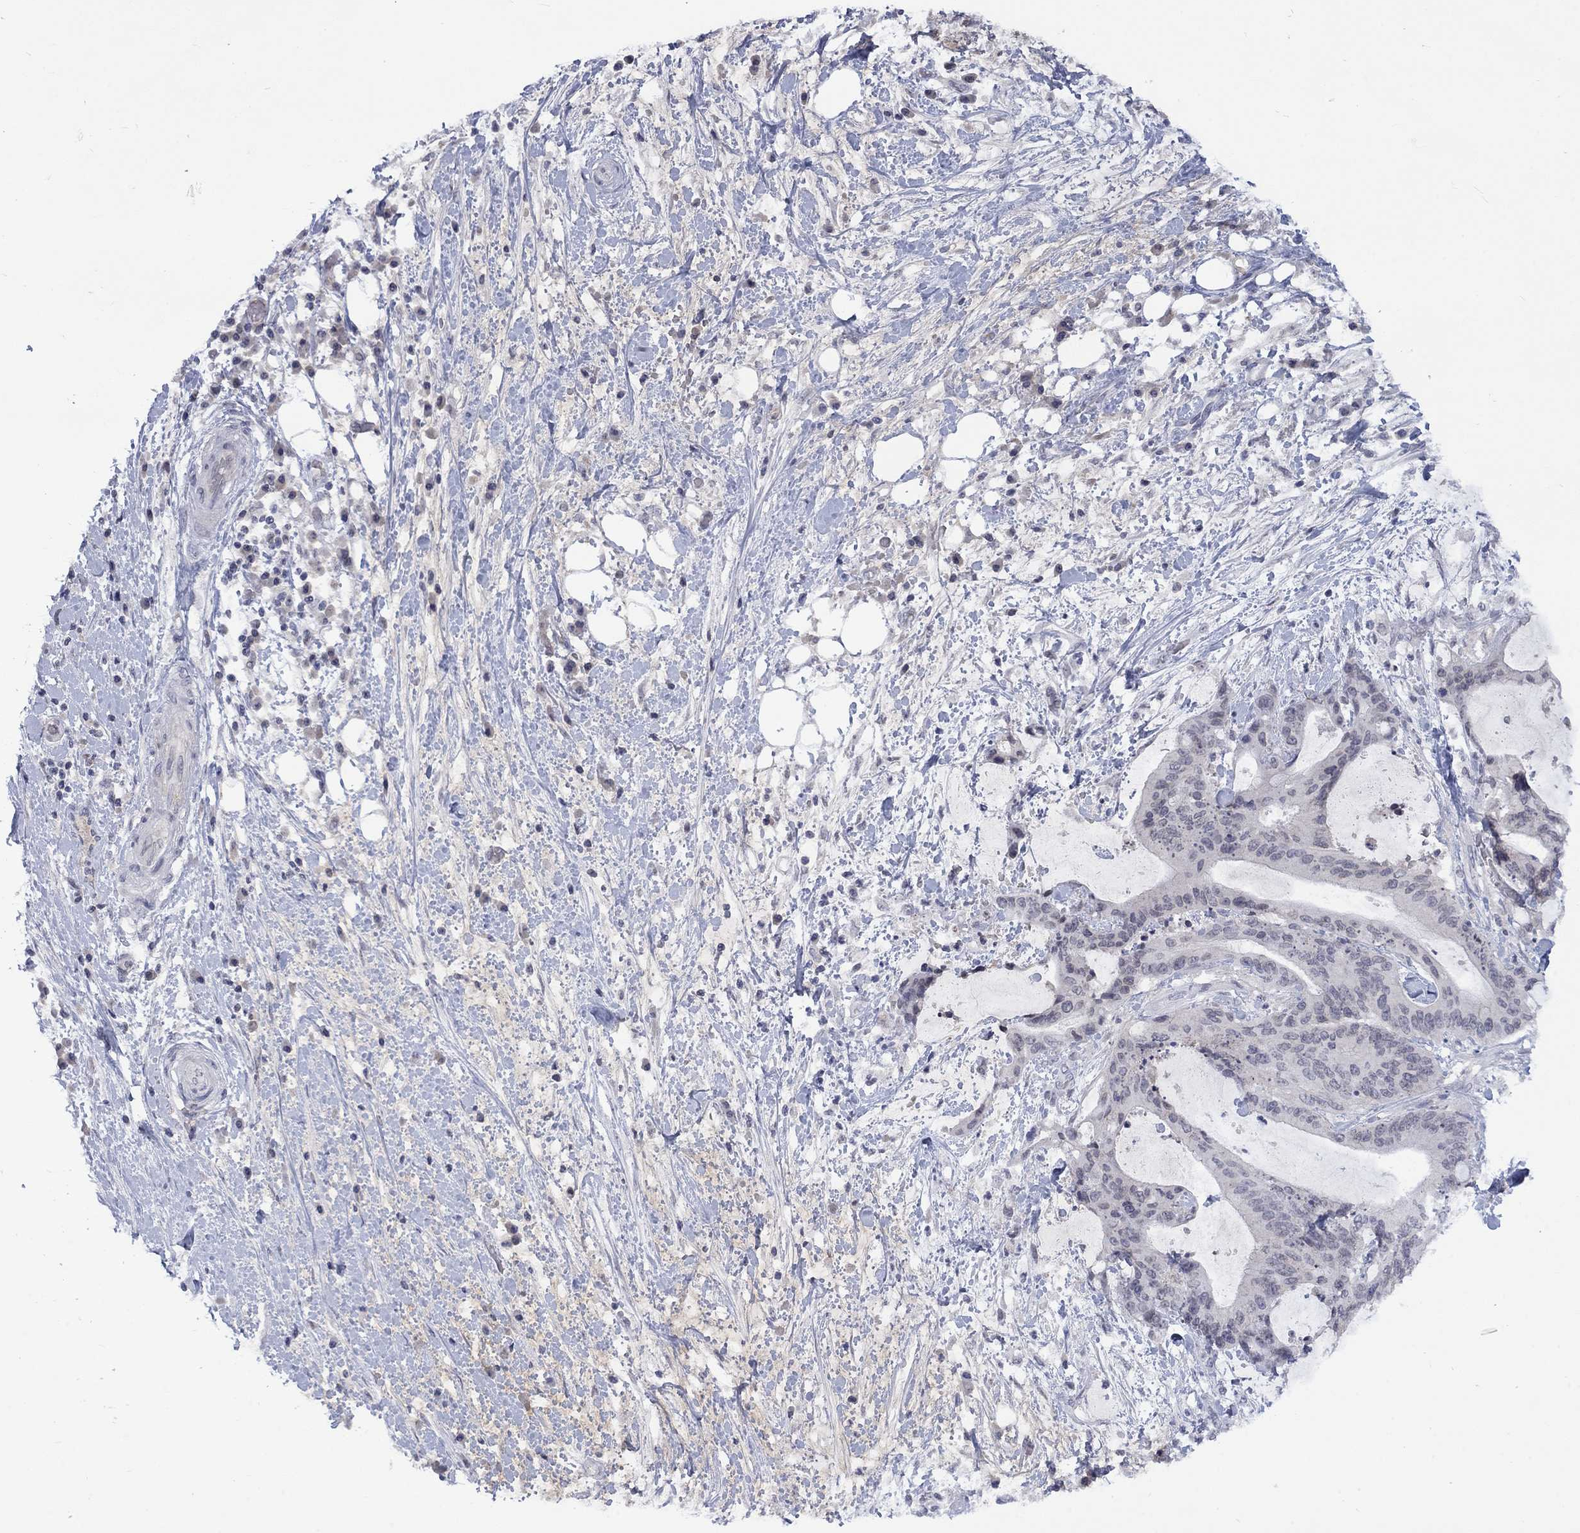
{"staining": {"intensity": "negative", "quantity": "none", "location": "none"}, "tissue": "liver cancer", "cell_type": "Tumor cells", "image_type": "cancer", "snomed": [{"axis": "morphology", "description": "Cholangiocarcinoma"}, {"axis": "topography", "description": "Liver"}], "caption": "IHC image of neoplastic tissue: human liver cancer (cholangiocarcinoma) stained with DAB reveals no significant protein expression in tumor cells. Nuclei are stained in blue.", "gene": "NSMF", "patient": {"sex": "female", "age": 73}}